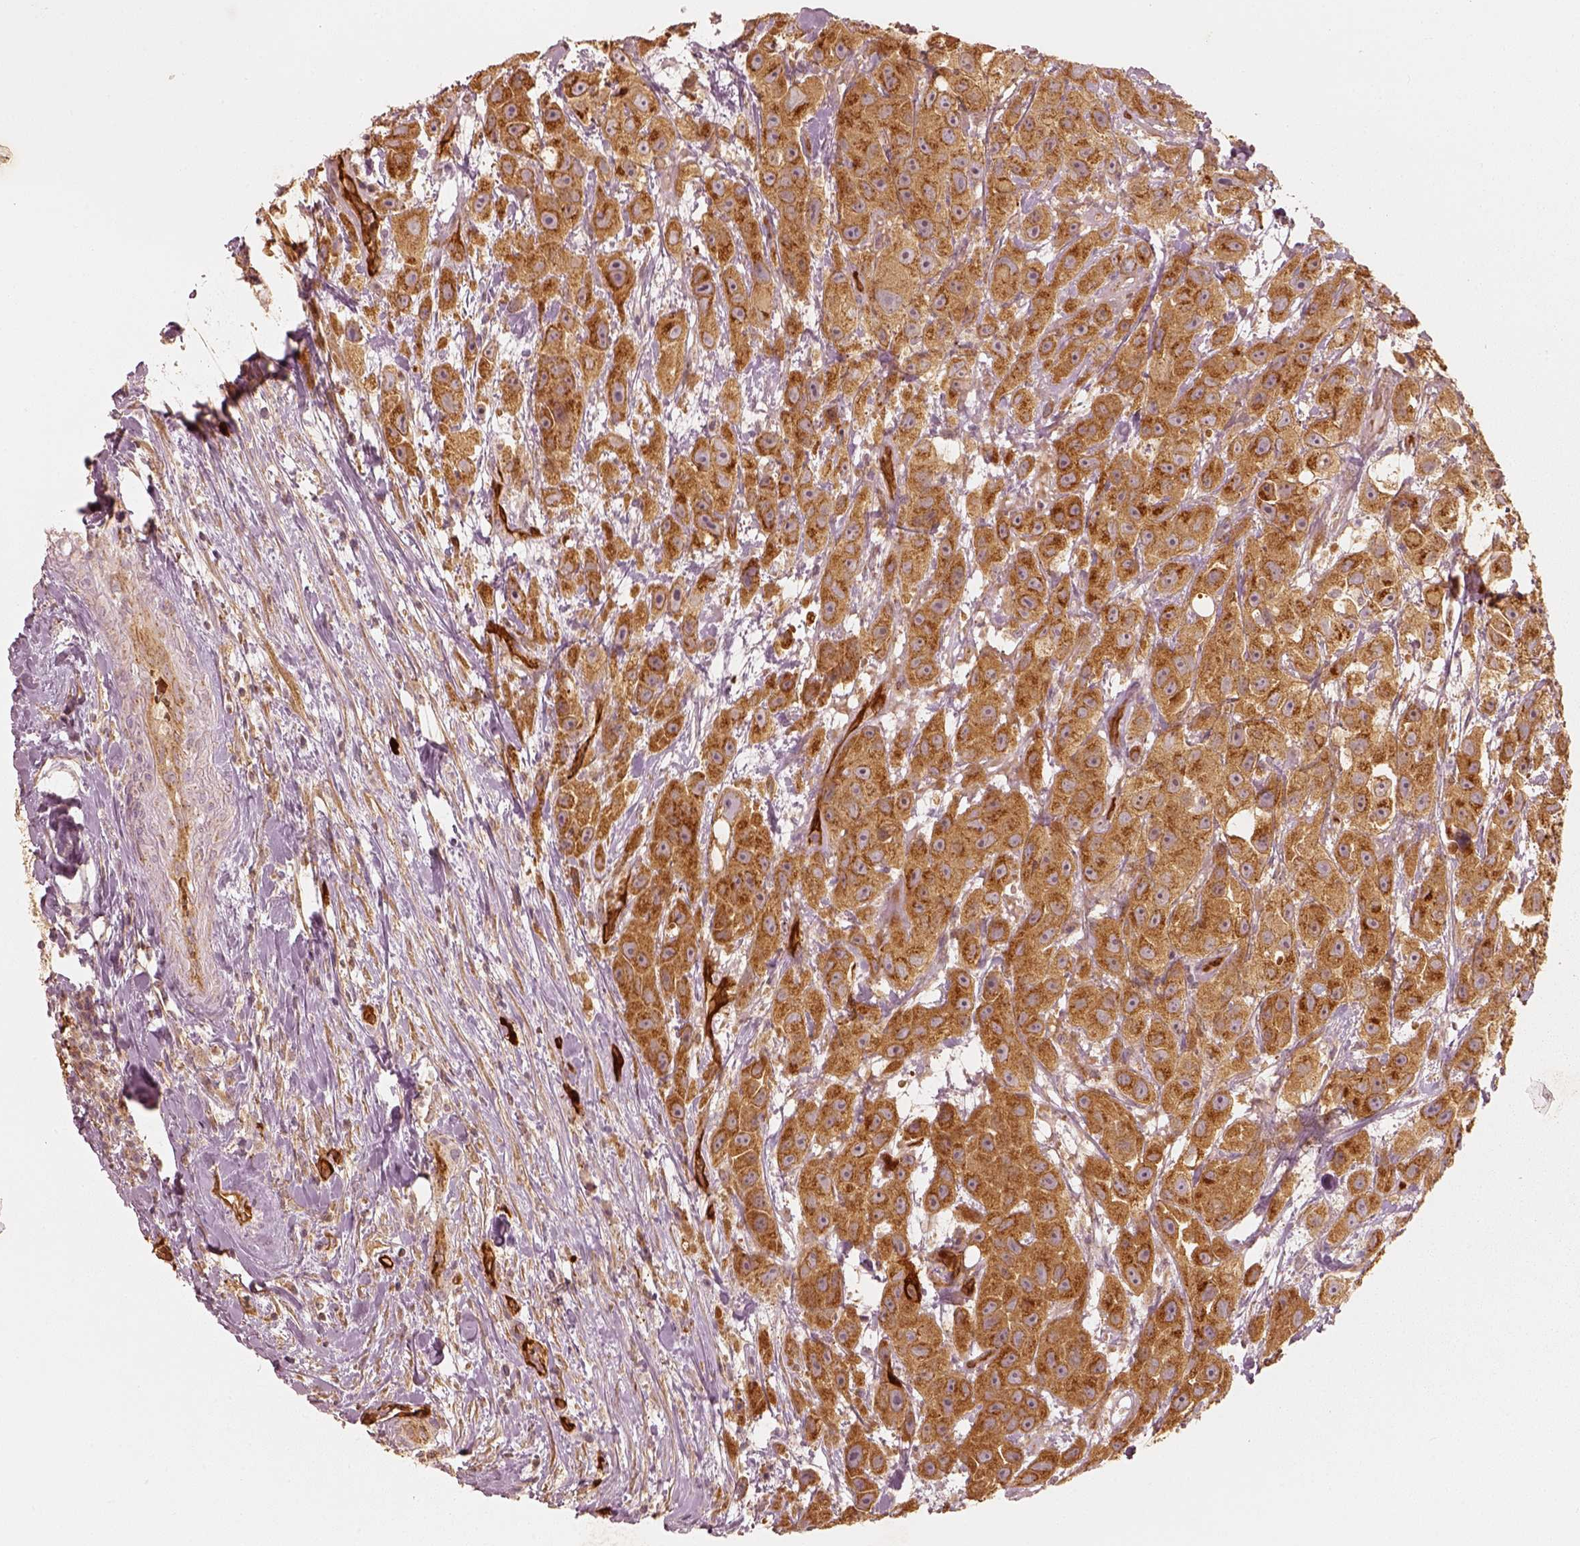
{"staining": {"intensity": "strong", "quantity": ">75%", "location": "cytoplasmic/membranous"}, "tissue": "urothelial cancer", "cell_type": "Tumor cells", "image_type": "cancer", "snomed": [{"axis": "morphology", "description": "Urothelial carcinoma, High grade"}, {"axis": "topography", "description": "Urinary bladder"}], "caption": "A high amount of strong cytoplasmic/membranous positivity is seen in about >75% of tumor cells in urothelial carcinoma (high-grade) tissue.", "gene": "FSCN1", "patient": {"sex": "male", "age": 79}}